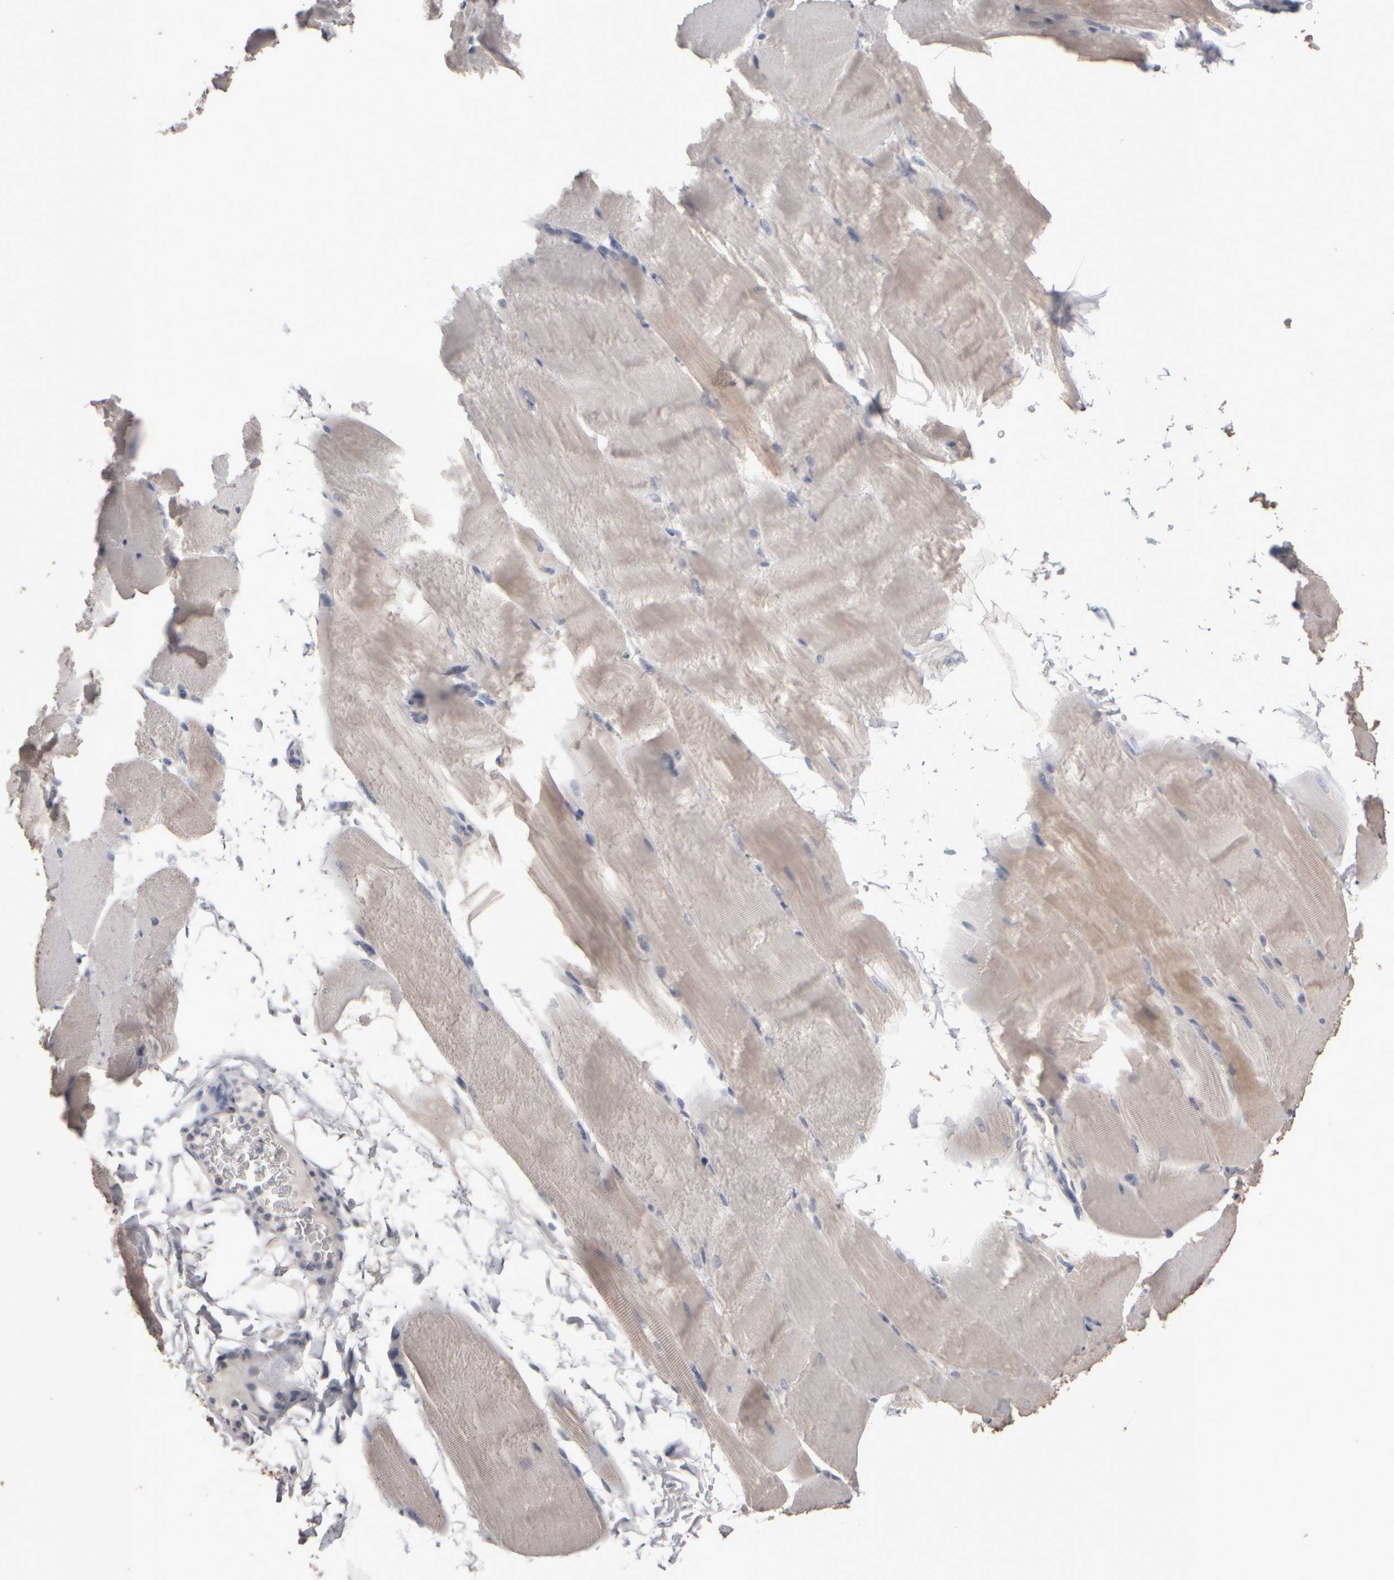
{"staining": {"intensity": "negative", "quantity": "none", "location": "none"}, "tissue": "skeletal muscle", "cell_type": "Myocytes", "image_type": "normal", "snomed": [{"axis": "morphology", "description": "Normal tissue, NOS"}, {"axis": "topography", "description": "Skeletal muscle"}, {"axis": "topography", "description": "Parathyroid gland"}], "caption": "This is an immunohistochemistry (IHC) image of normal skeletal muscle. There is no positivity in myocytes.", "gene": "EPHX2", "patient": {"sex": "female", "age": 37}}